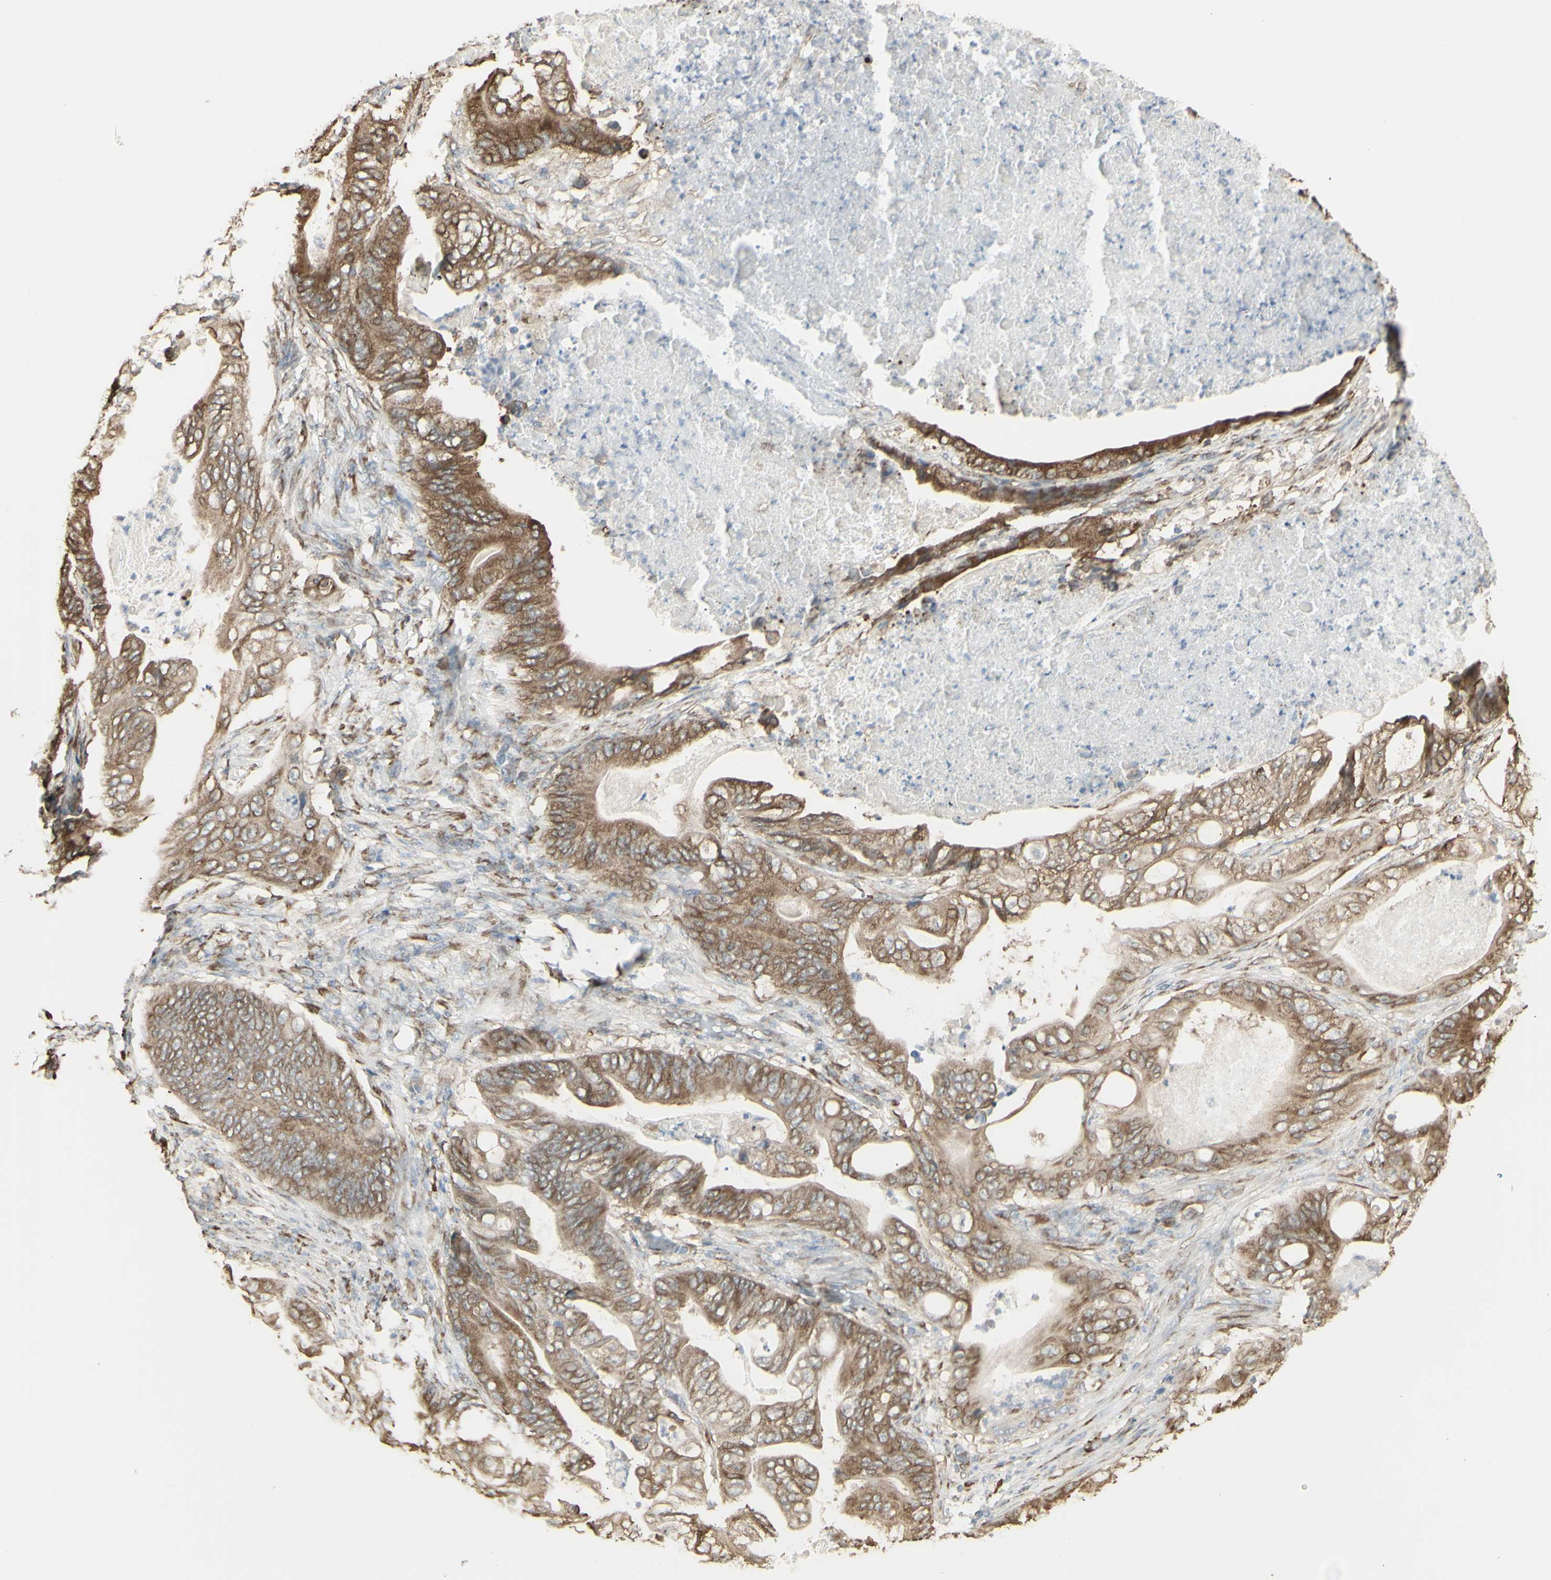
{"staining": {"intensity": "moderate", "quantity": ">75%", "location": "cytoplasmic/membranous"}, "tissue": "stomach cancer", "cell_type": "Tumor cells", "image_type": "cancer", "snomed": [{"axis": "morphology", "description": "Adenocarcinoma, NOS"}, {"axis": "topography", "description": "Stomach"}], "caption": "The immunohistochemical stain labels moderate cytoplasmic/membranous expression in tumor cells of stomach cancer tissue.", "gene": "EEF1B2", "patient": {"sex": "female", "age": 73}}